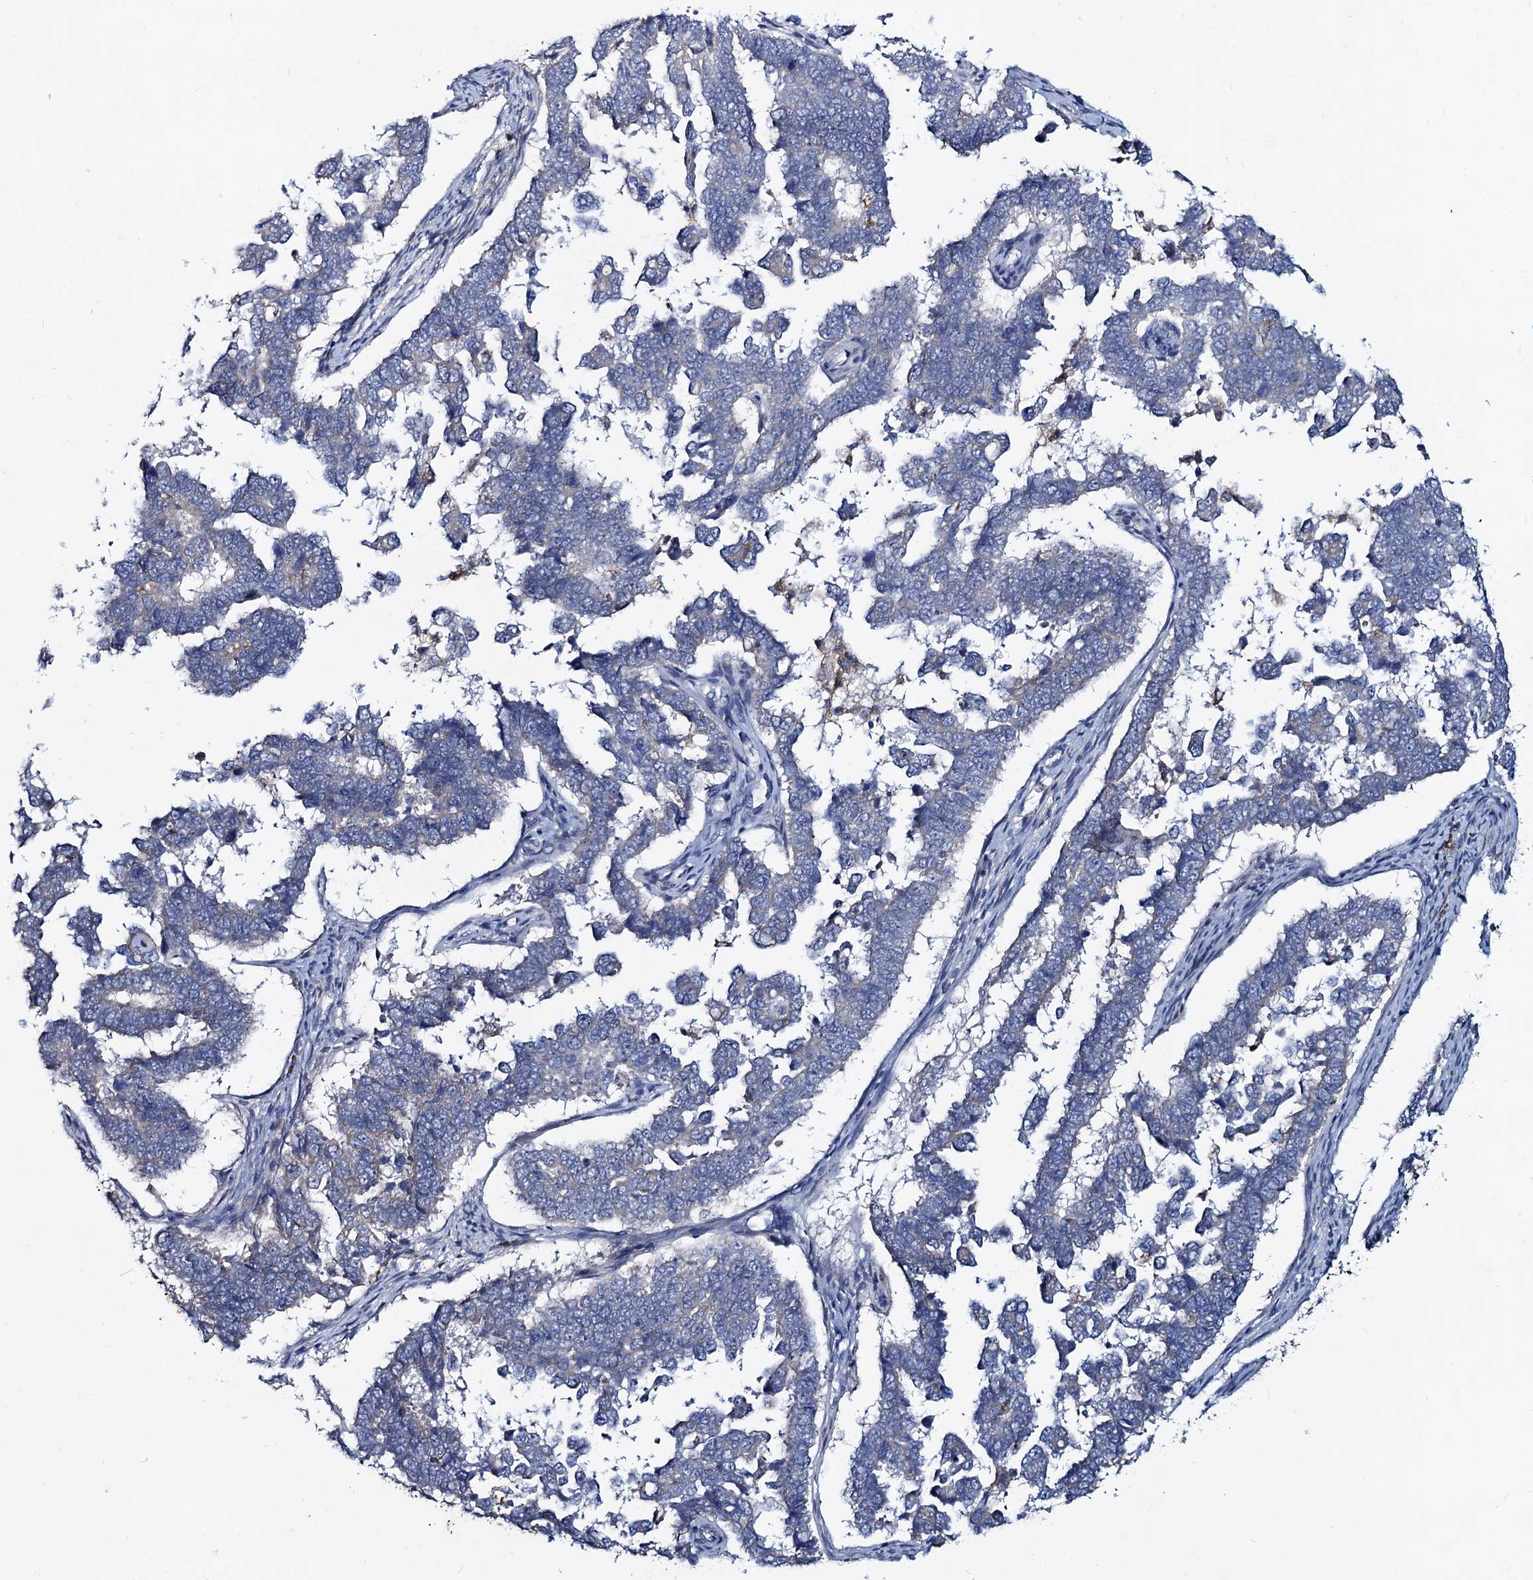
{"staining": {"intensity": "negative", "quantity": "none", "location": "none"}, "tissue": "endometrial cancer", "cell_type": "Tumor cells", "image_type": "cancer", "snomed": [{"axis": "morphology", "description": "Adenocarcinoma, NOS"}, {"axis": "topography", "description": "Endometrium"}], "caption": "This photomicrograph is of endometrial adenocarcinoma stained with immunohistochemistry to label a protein in brown with the nuclei are counter-stained blue. There is no positivity in tumor cells.", "gene": "TMX2", "patient": {"sex": "female", "age": 75}}